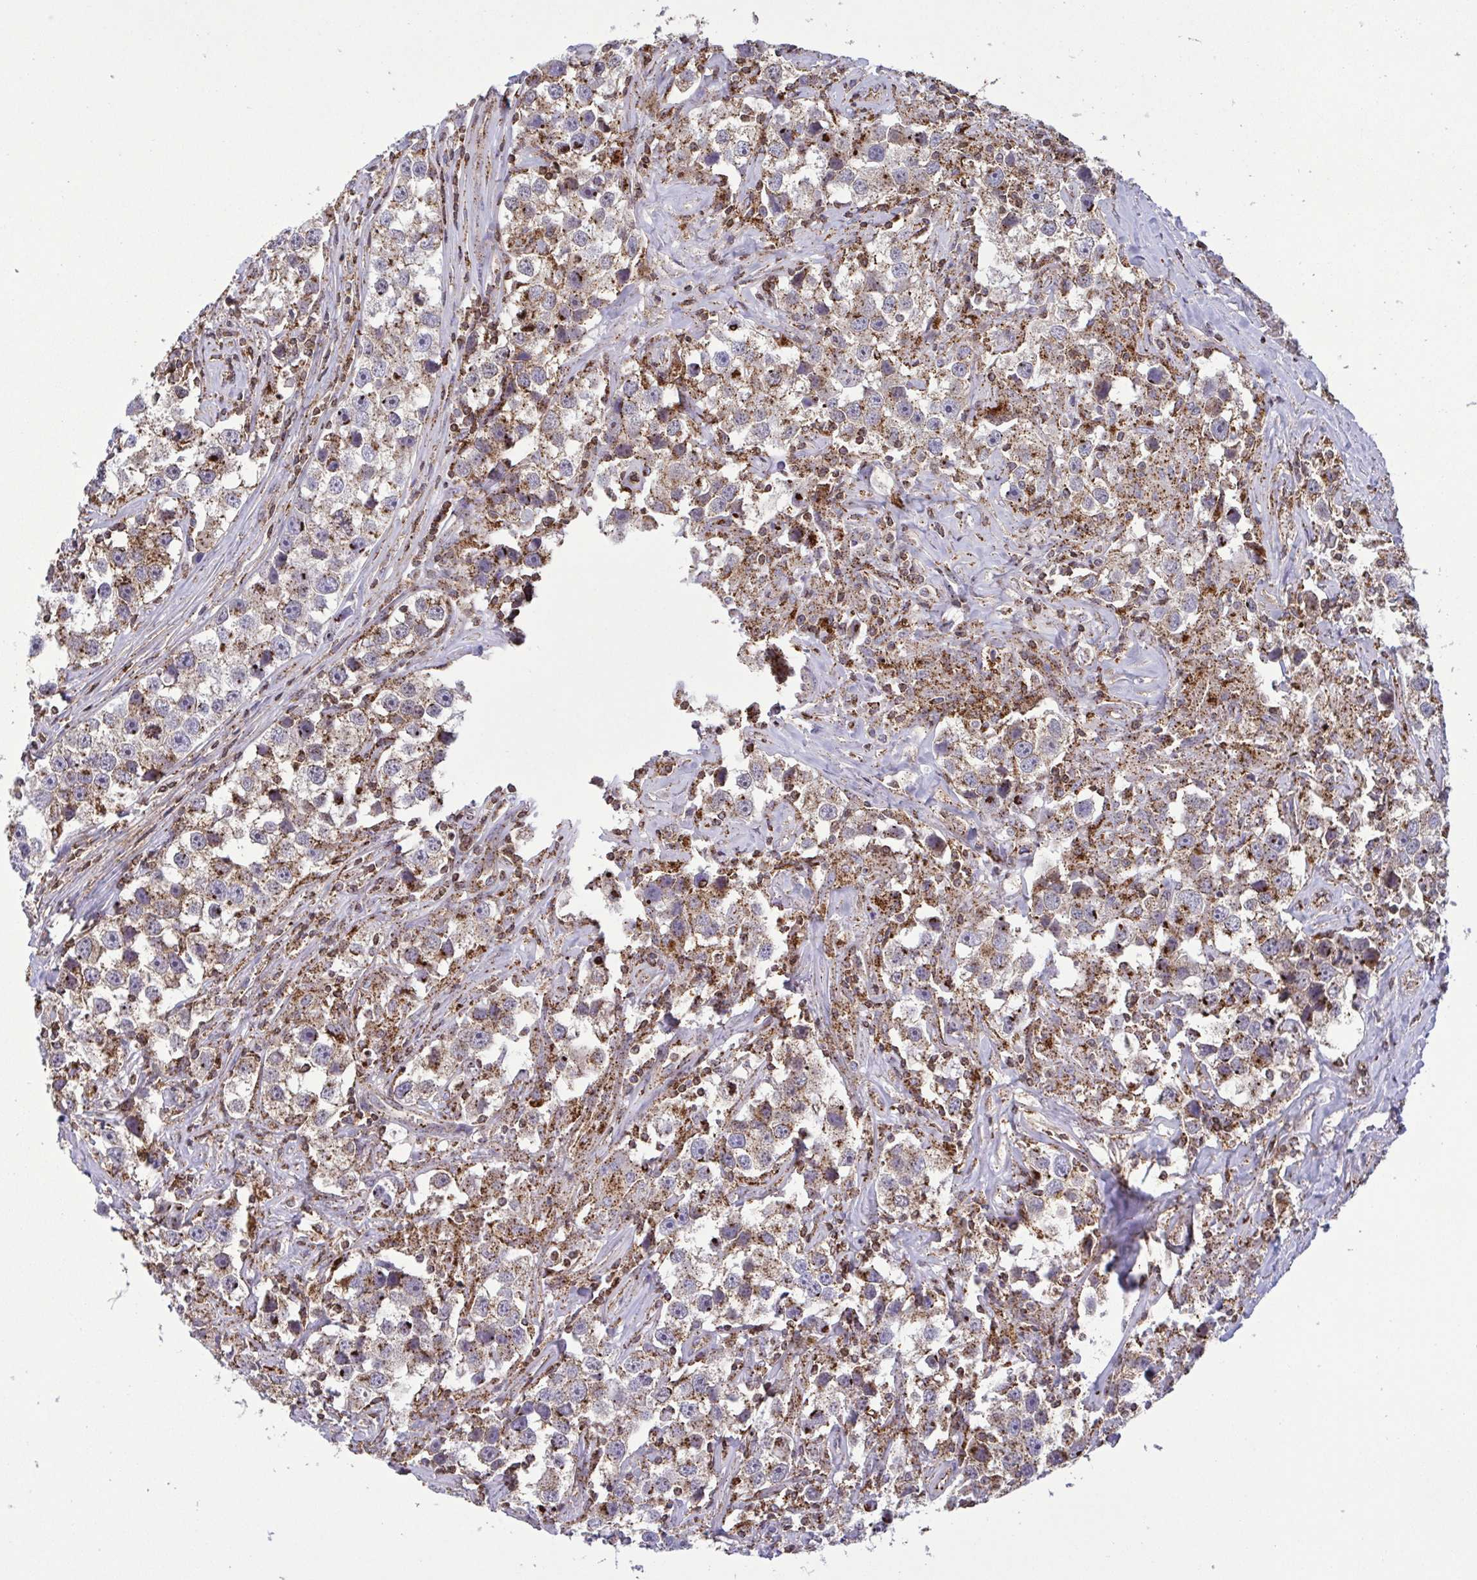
{"staining": {"intensity": "weak", "quantity": "25%-75%", "location": "cytoplasmic/membranous"}, "tissue": "testis cancer", "cell_type": "Tumor cells", "image_type": "cancer", "snomed": [{"axis": "morphology", "description": "Seminoma, NOS"}, {"axis": "topography", "description": "Testis"}], "caption": "Protein expression analysis of testis cancer displays weak cytoplasmic/membranous positivity in approximately 25%-75% of tumor cells. (IHC, brightfield microscopy, high magnification).", "gene": "CHMP1B", "patient": {"sex": "male", "age": 49}}